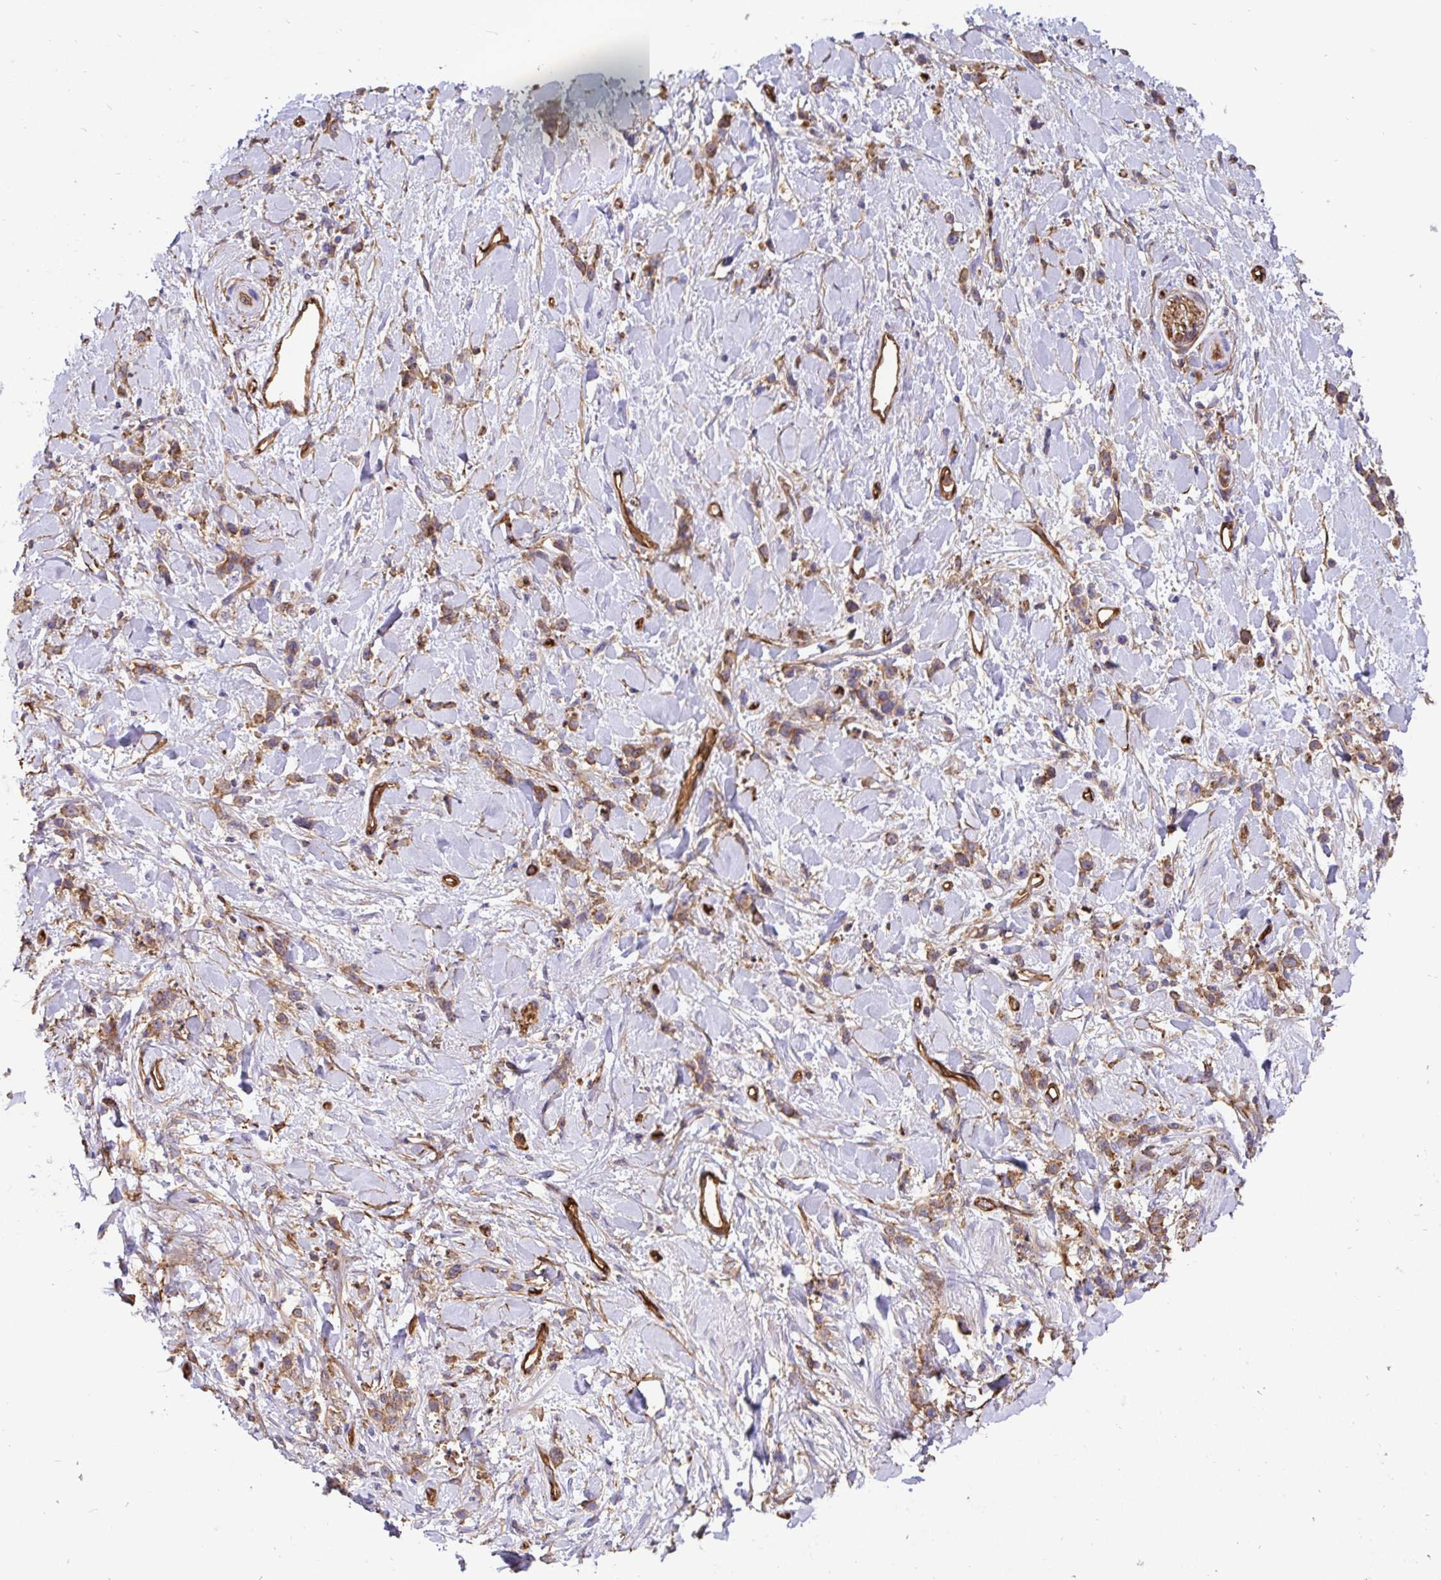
{"staining": {"intensity": "moderate", "quantity": ">75%", "location": "cytoplasmic/membranous"}, "tissue": "stomach cancer", "cell_type": "Tumor cells", "image_type": "cancer", "snomed": [{"axis": "morphology", "description": "Adenocarcinoma, NOS"}, {"axis": "topography", "description": "Stomach"}], "caption": "Human stomach cancer stained for a protein (brown) demonstrates moderate cytoplasmic/membranous positive staining in approximately >75% of tumor cells.", "gene": "ANXA2", "patient": {"sex": "female", "age": 60}}